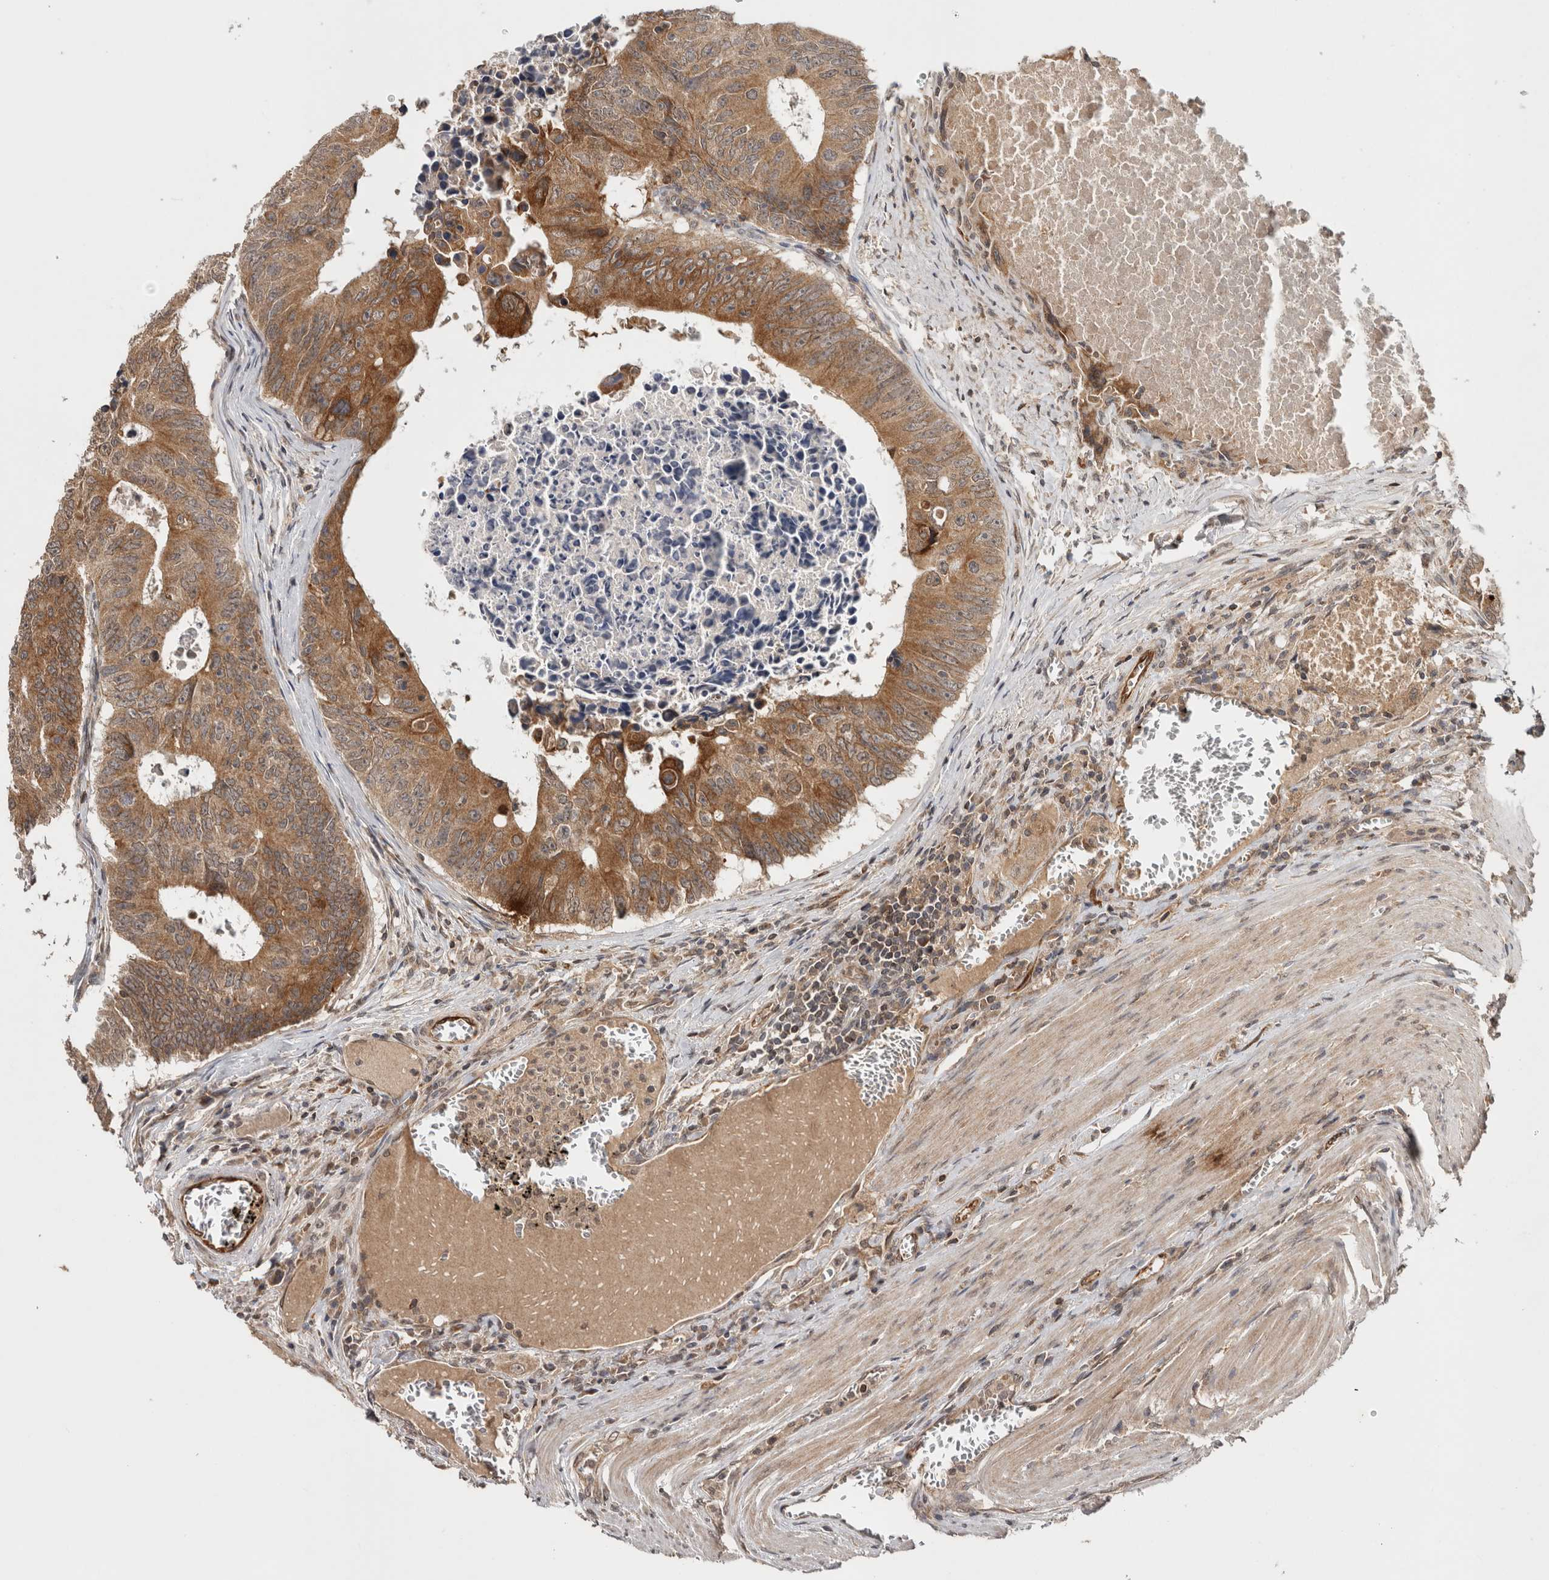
{"staining": {"intensity": "moderate", "quantity": ">75%", "location": "cytoplasmic/membranous"}, "tissue": "colorectal cancer", "cell_type": "Tumor cells", "image_type": "cancer", "snomed": [{"axis": "morphology", "description": "Adenocarcinoma, NOS"}, {"axis": "topography", "description": "Colon"}], "caption": "Colorectal cancer (adenocarcinoma) tissue demonstrates moderate cytoplasmic/membranous expression in about >75% of tumor cells", "gene": "HMOX2", "patient": {"sex": "male", "age": 87}}